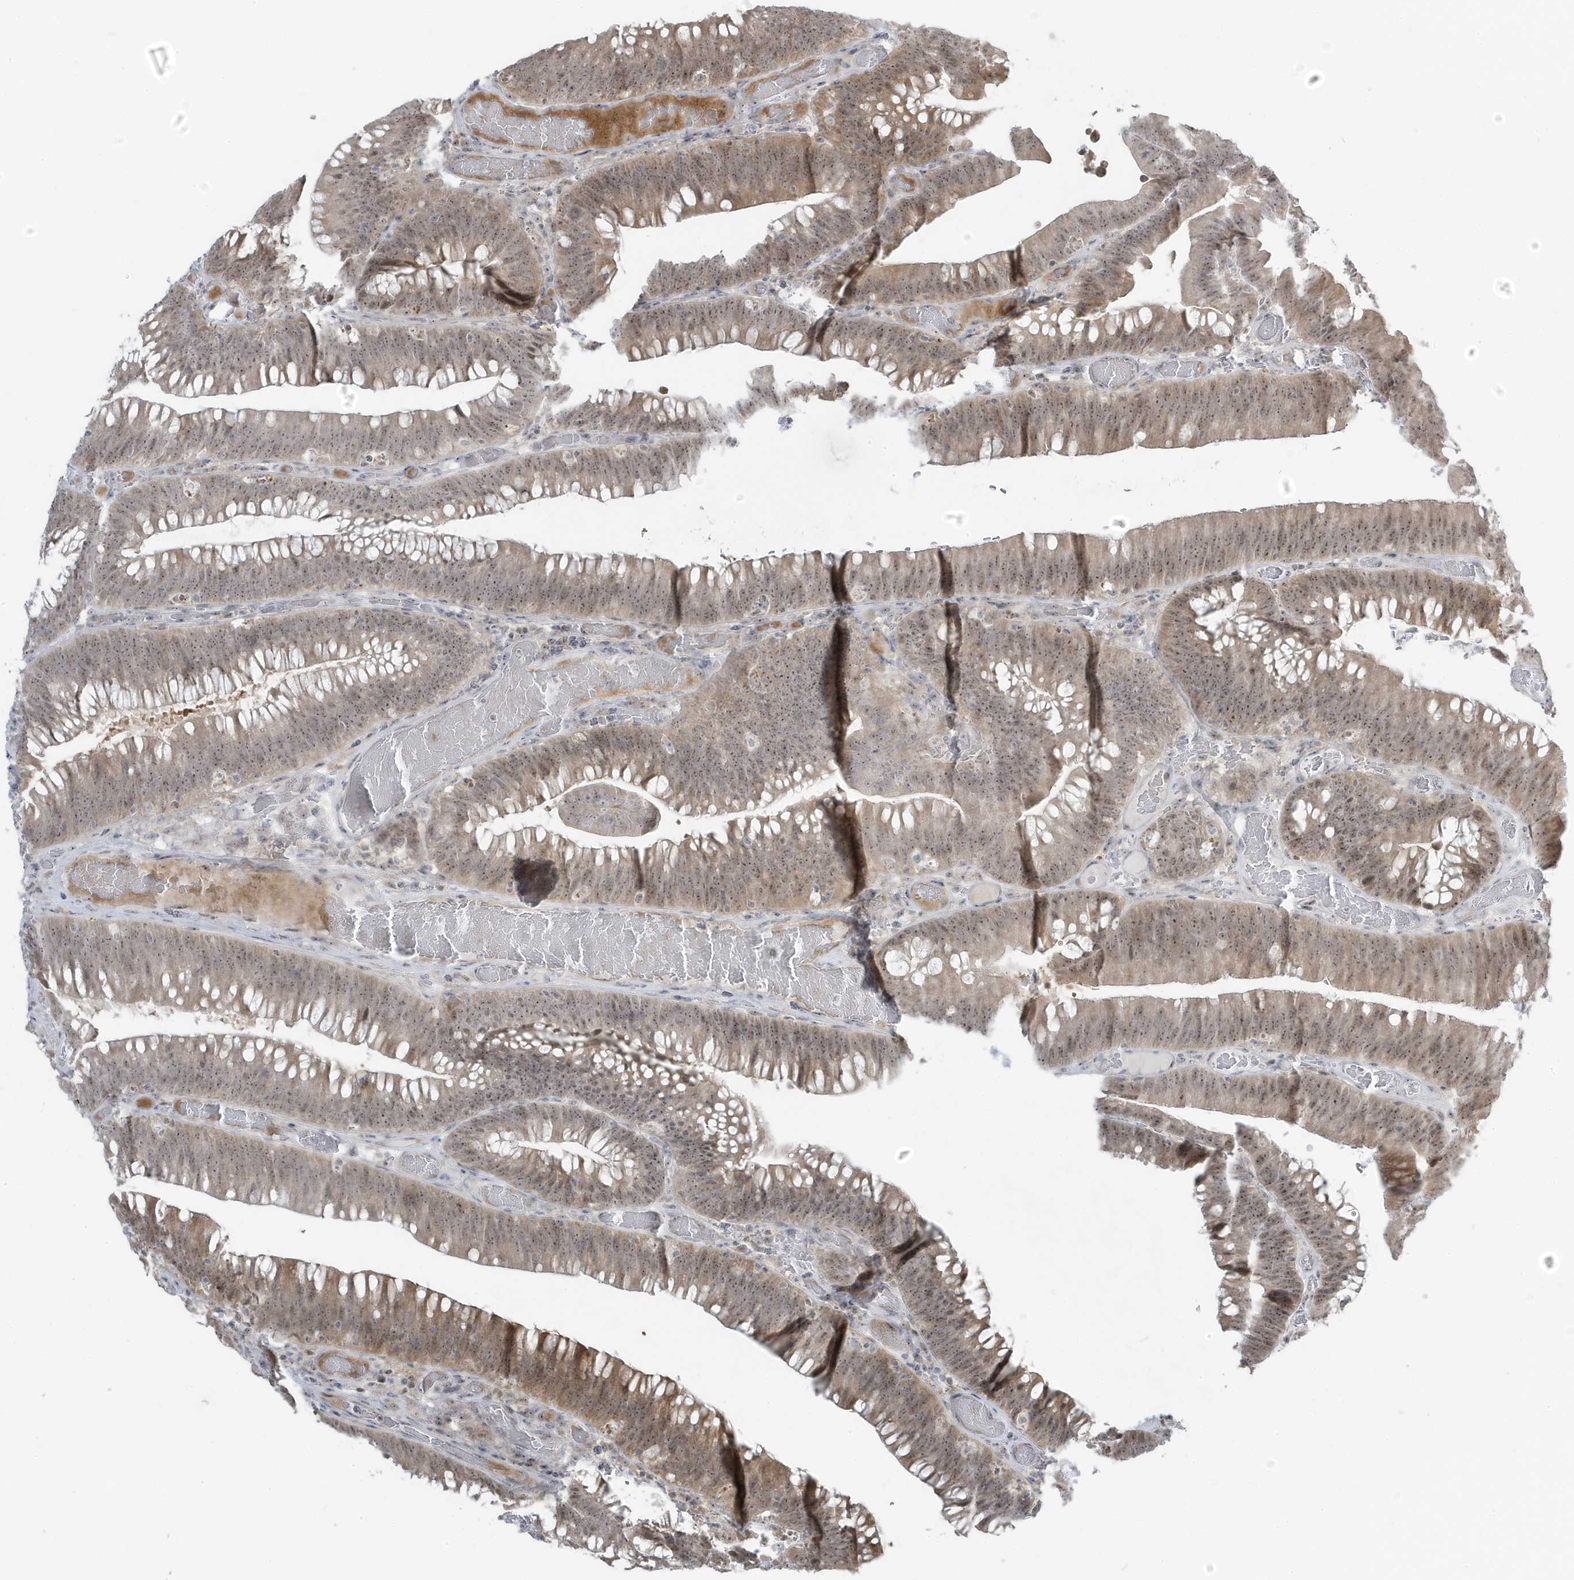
{"staining": {"intensity": "moderate", "quantity": ">75%", "location": "cytoplasmic/membranous,nuclear"}, "tissue": "colorectal cancer", "cell_type": "Tumor cells", "image_type": "cancer", "snomed": [{"axis": "morphology", "description": "Normal tissue, NOS"}, {"axis": "topography", "description": "Colon"}], "caption": "An image of colorectal cancer stained for a protein exhibits moderate cytoplasmic/membranous and nuclear brown staining in tumor cells.", "gene": "TSEN15", "patient": {"sex": "female", "age": 82}}